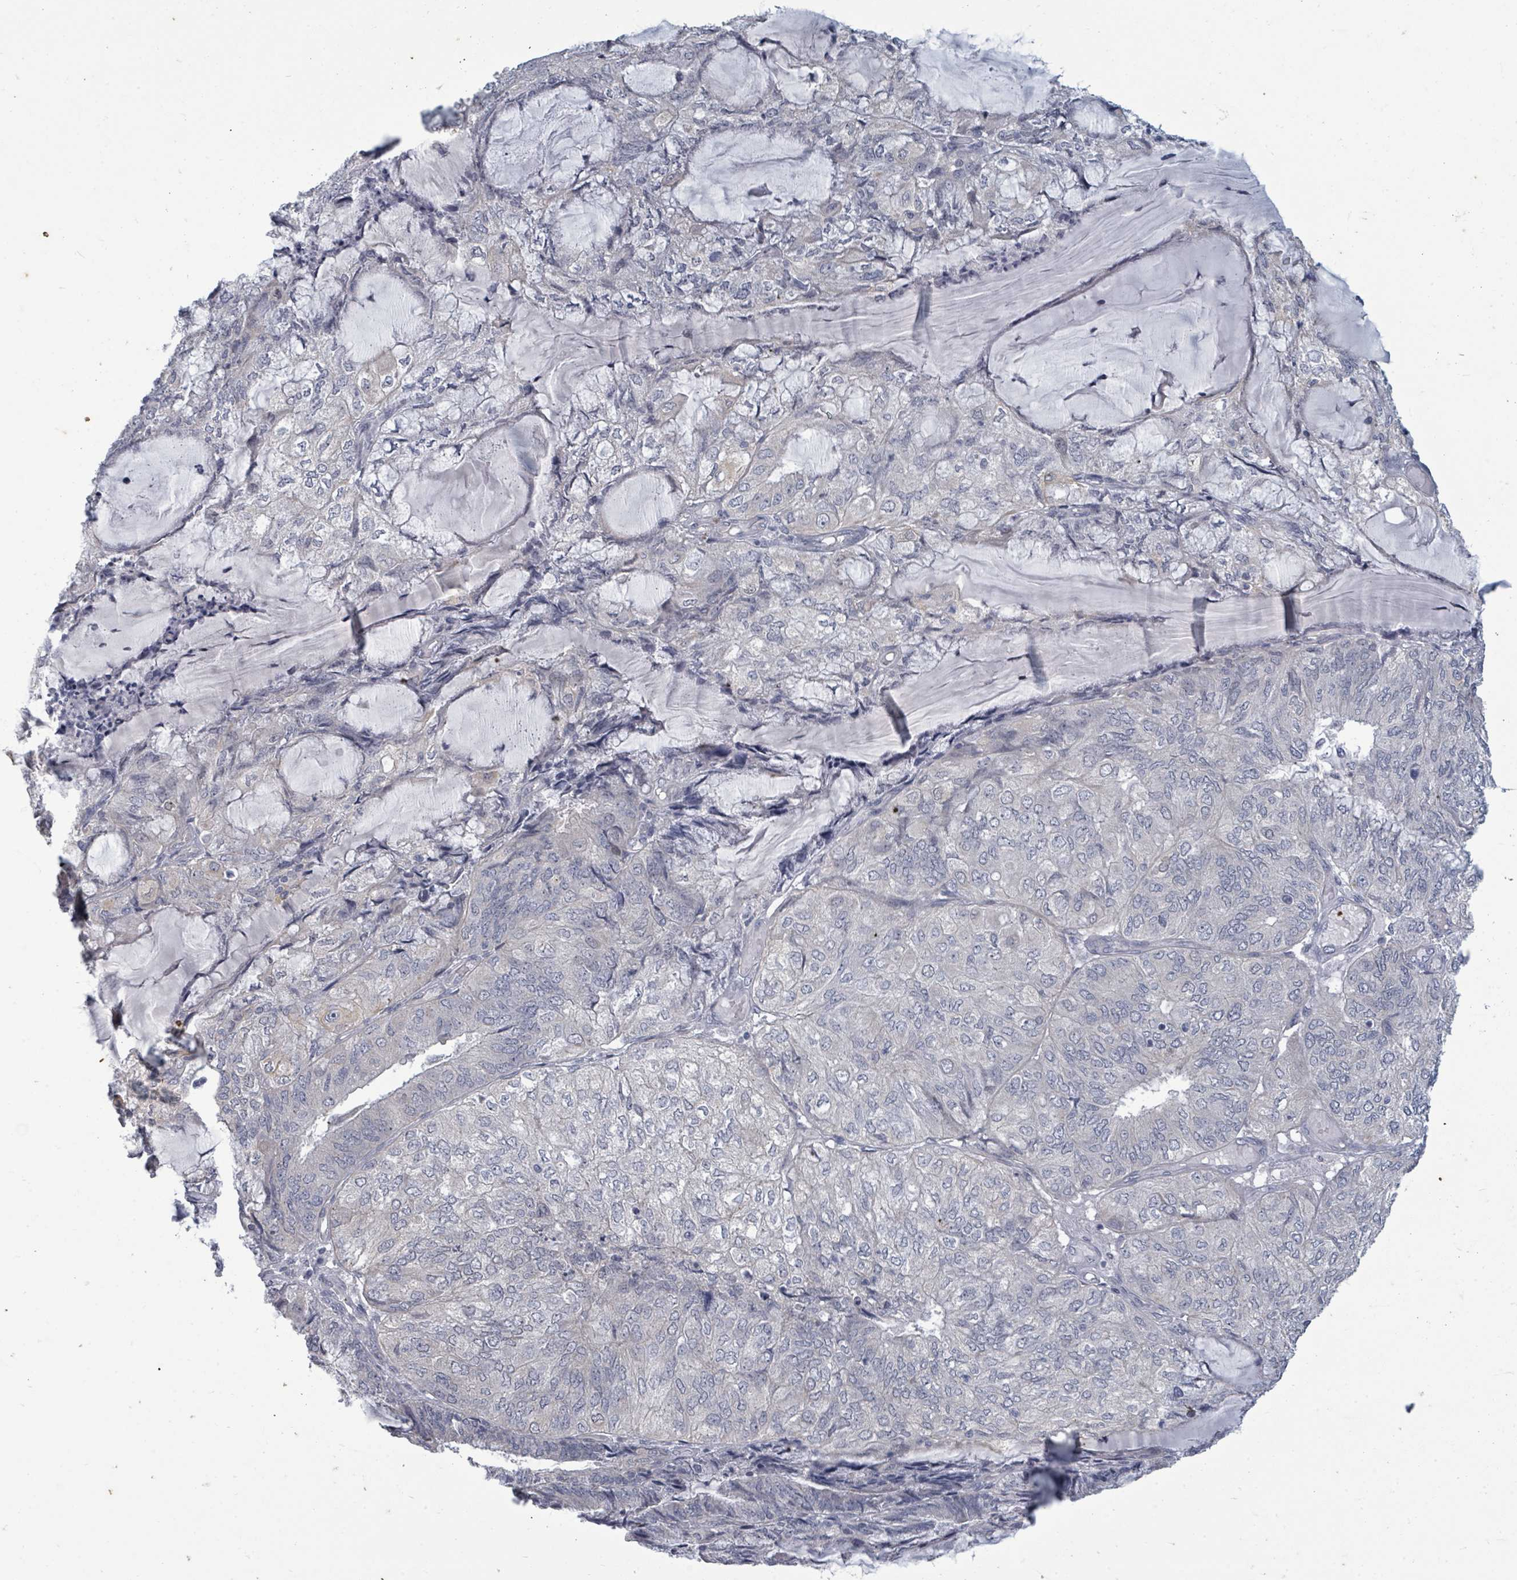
{"staining": {"intensity": "negative", "quantity": "none", "location": "none"}, "tissue": "endometrial cancer", "cell_type": "Tumor cells", "image_type": "cancer", "snomed": [{"axis": "morphology", "description": "Adenocarcinoma, NOS"}, {"axis": "topography", "description": "Endometrium"}], "caption": "There is no significant expression in tumor cells of endometrial adenocarcinoma.", "gene": "ASB12", "patient": {"sex": "female", "age": 81}}